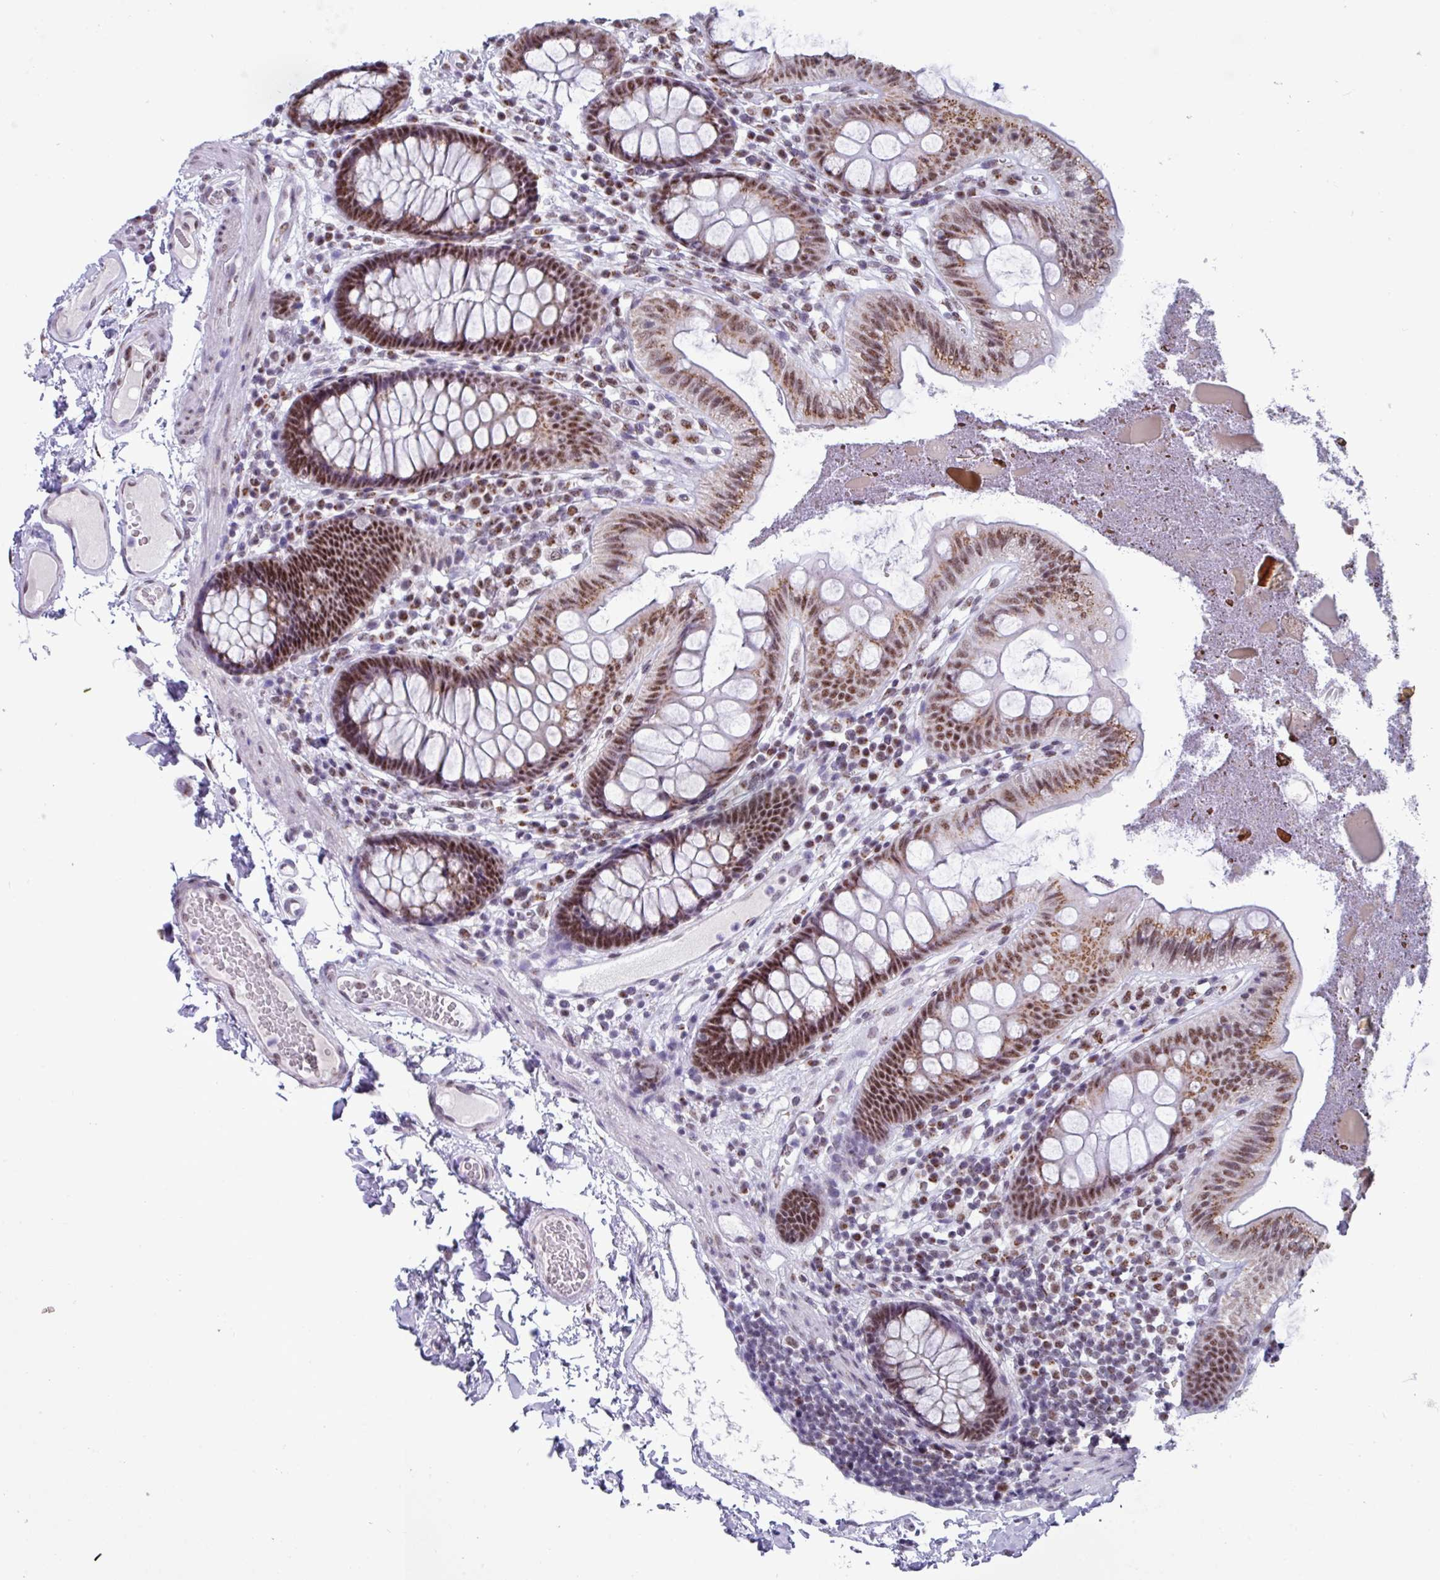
{"staining": {"intensity": "weak", "quantity": "25%-75%", "location": "nuclear"}, "tissue": "colon", "cell_type": "Endothelial cells", "image_type": "normal", "snomed": [{"axis": "morphology", "description": "Normal tissue, NOS"}, {"axis": "topography", "description": "Colon"}], "caption": "Normal colon shows weak nuclear expression in about 25%-75% of endothelial cells.", "gene": "PUF60", "patient": {"sex": "male", "age": 84}}